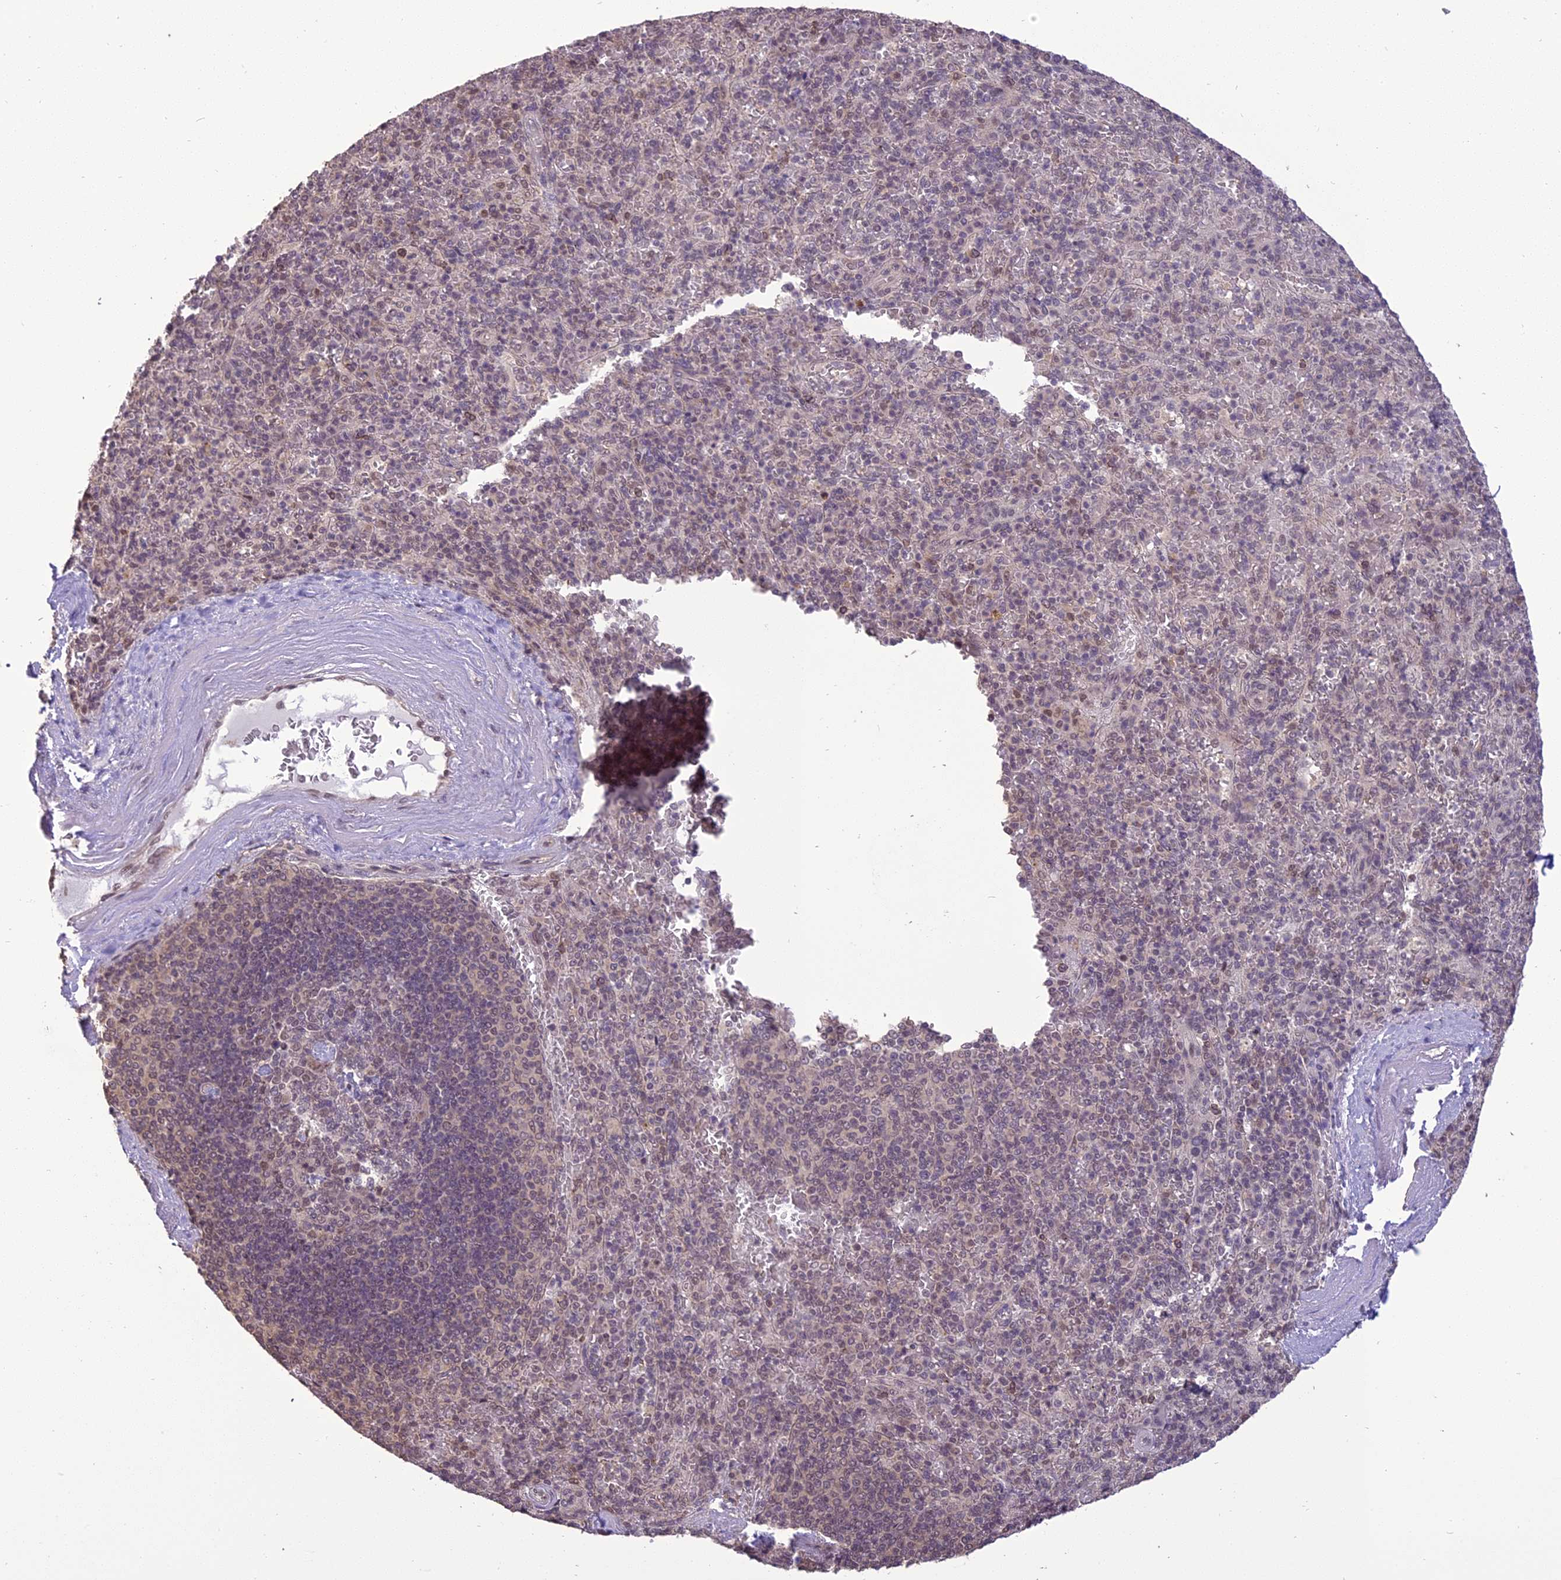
{"staining": {"intensity": "weak", "quantity": "25%-75%", "location": "nuclear"}, "tissue": "spleen", "cell_type": "Cells in red pulp", "image_type": "normal", "snomed": [{"axis": "morphology", "description": "Normal tissue, NOS"}, {"axis": "topography", "description": "Spleen"}], "caption": "Spleen stained with IHC exhibits weak nuclear expression in approximately 25%-75% of cells in red pulp.", "gene": "TIGD7", "patient": {"sex": "male", "age": 82}}